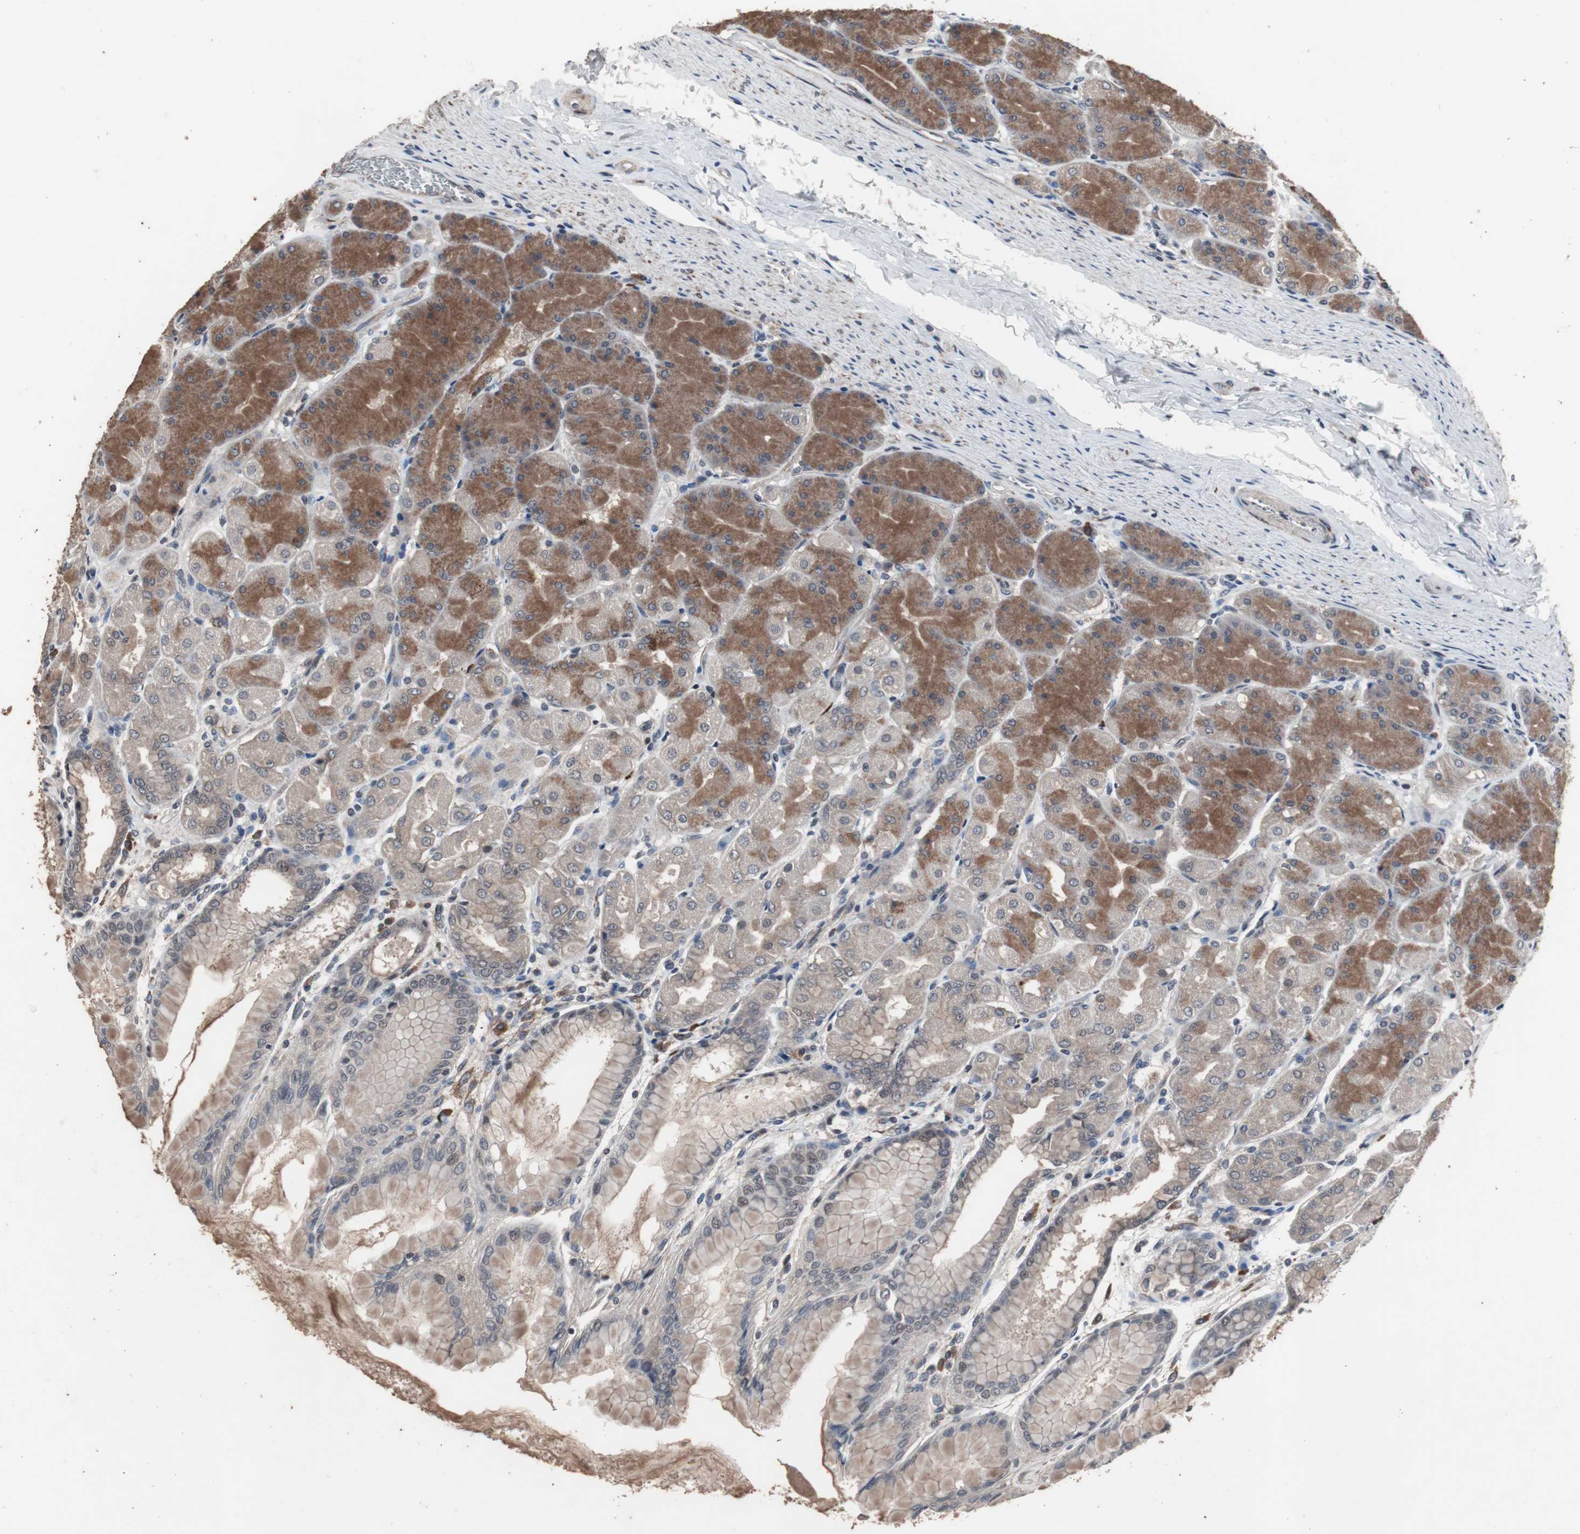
{"staining": {"intensity": "moderate", "quantity": ">75%", "location": "cytoplasmic/membranous"}, "tissue": "stomach", "cell_type": "Glandular cells", "image_type": "normal", "snomed": [{"axis": "morphology", "description": "Normal tissue, NOS"}, {"axis": "topography", "description": "Stomach, upper"}], "caption": "About >75% of glandular cells in normal stomach reveal moderate cytoplasmic/membranous protein staining as visualized by brown immunohistochemical staining.", "gene": "CRADD", "patient": {"sex": "female", "age": 56}}